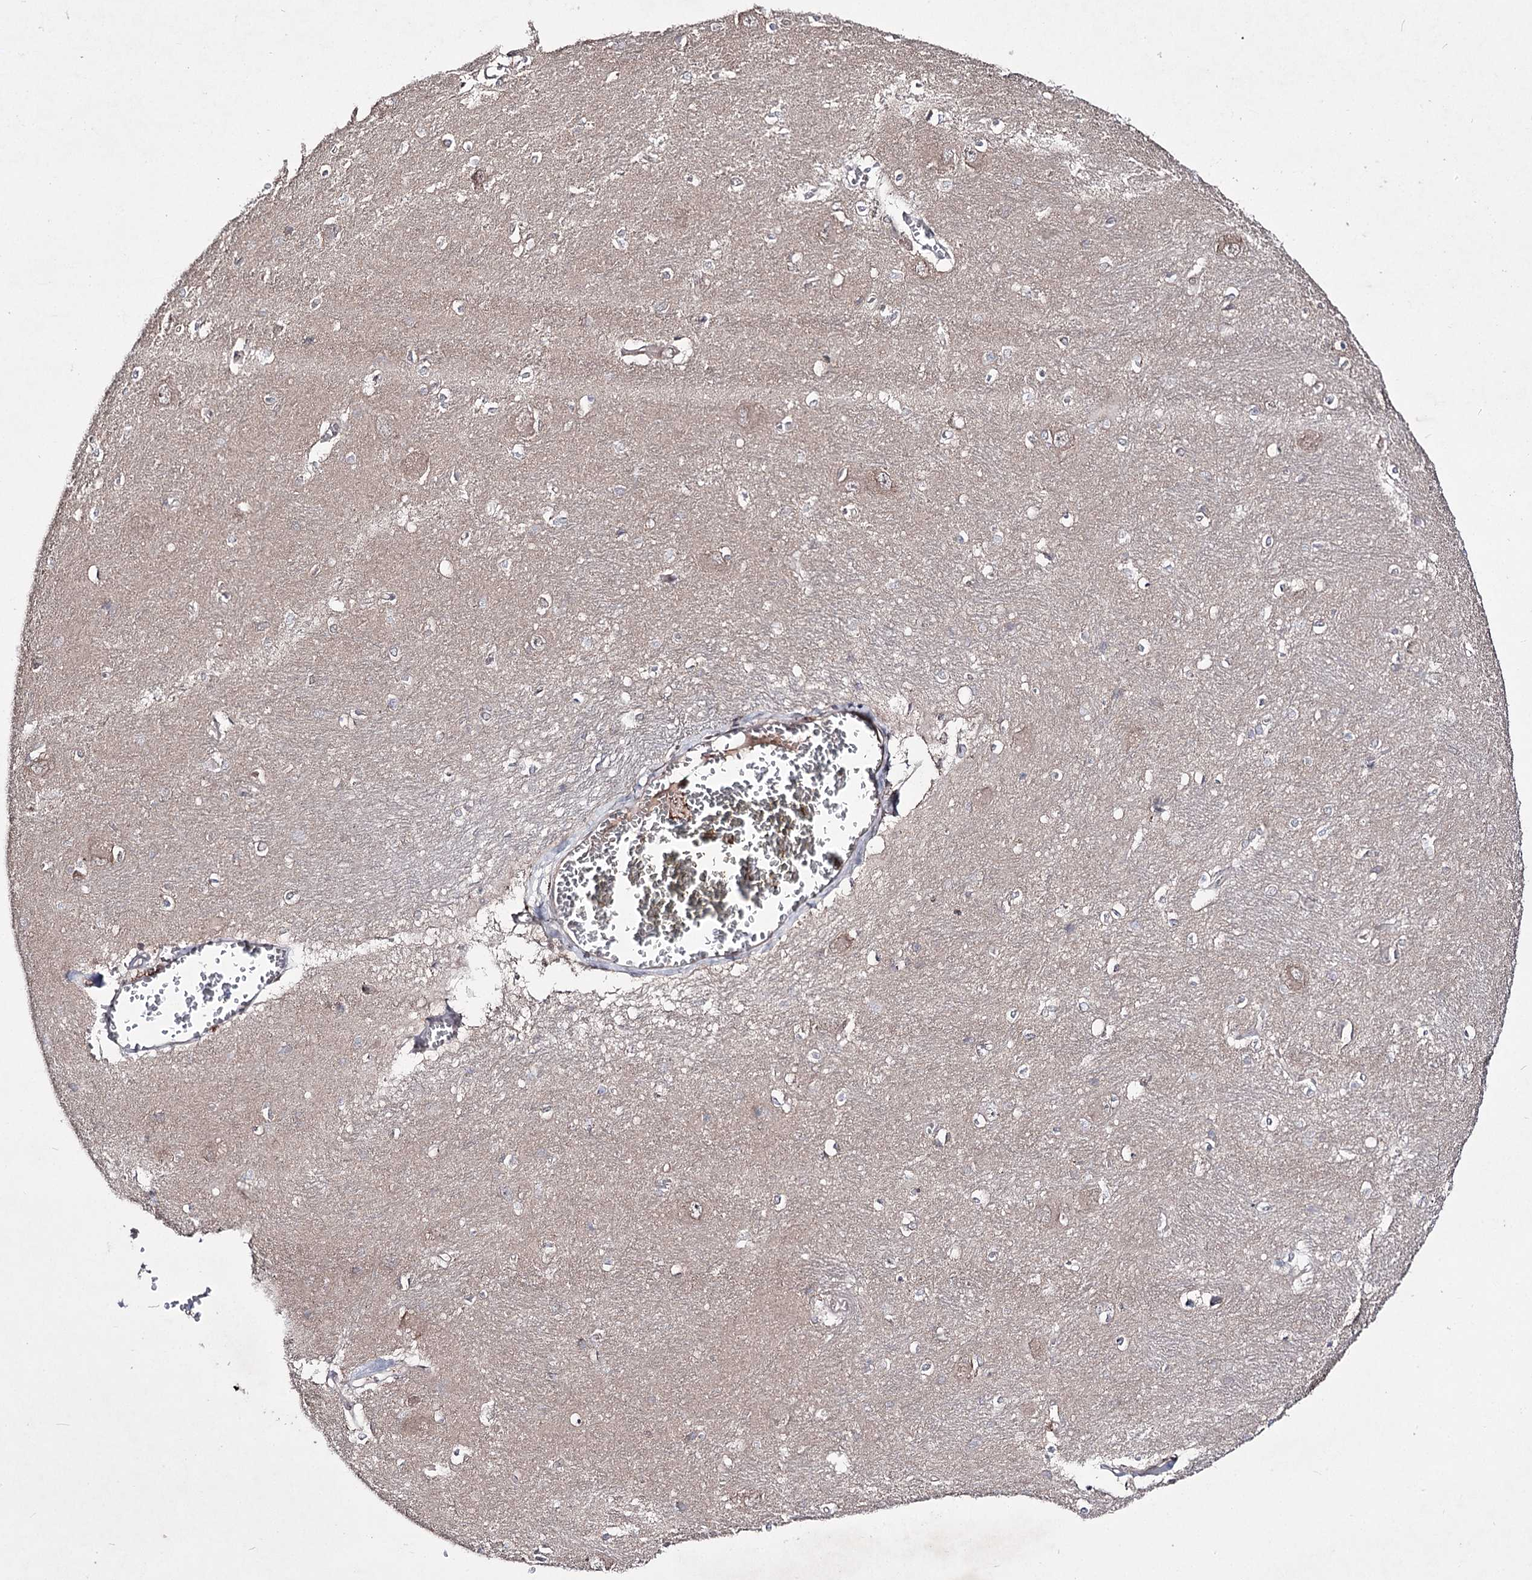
{"staining": {"intensity": "negative", "quantity": "none", "location": "none"}, "tissue": "caudate", "cell_type": "Glial cells", "image_type": "normal", "snomed": [{"axis": "morphology", "description": "Normal tissue, NOS"}, {"axis": "topography", "description": "Lateral ventricle wall"}], "caption": "Glial cells show no significant staining in benign caudate.", "gene": "HOXC11", "patient": {"sex": "male", "age": 37}}